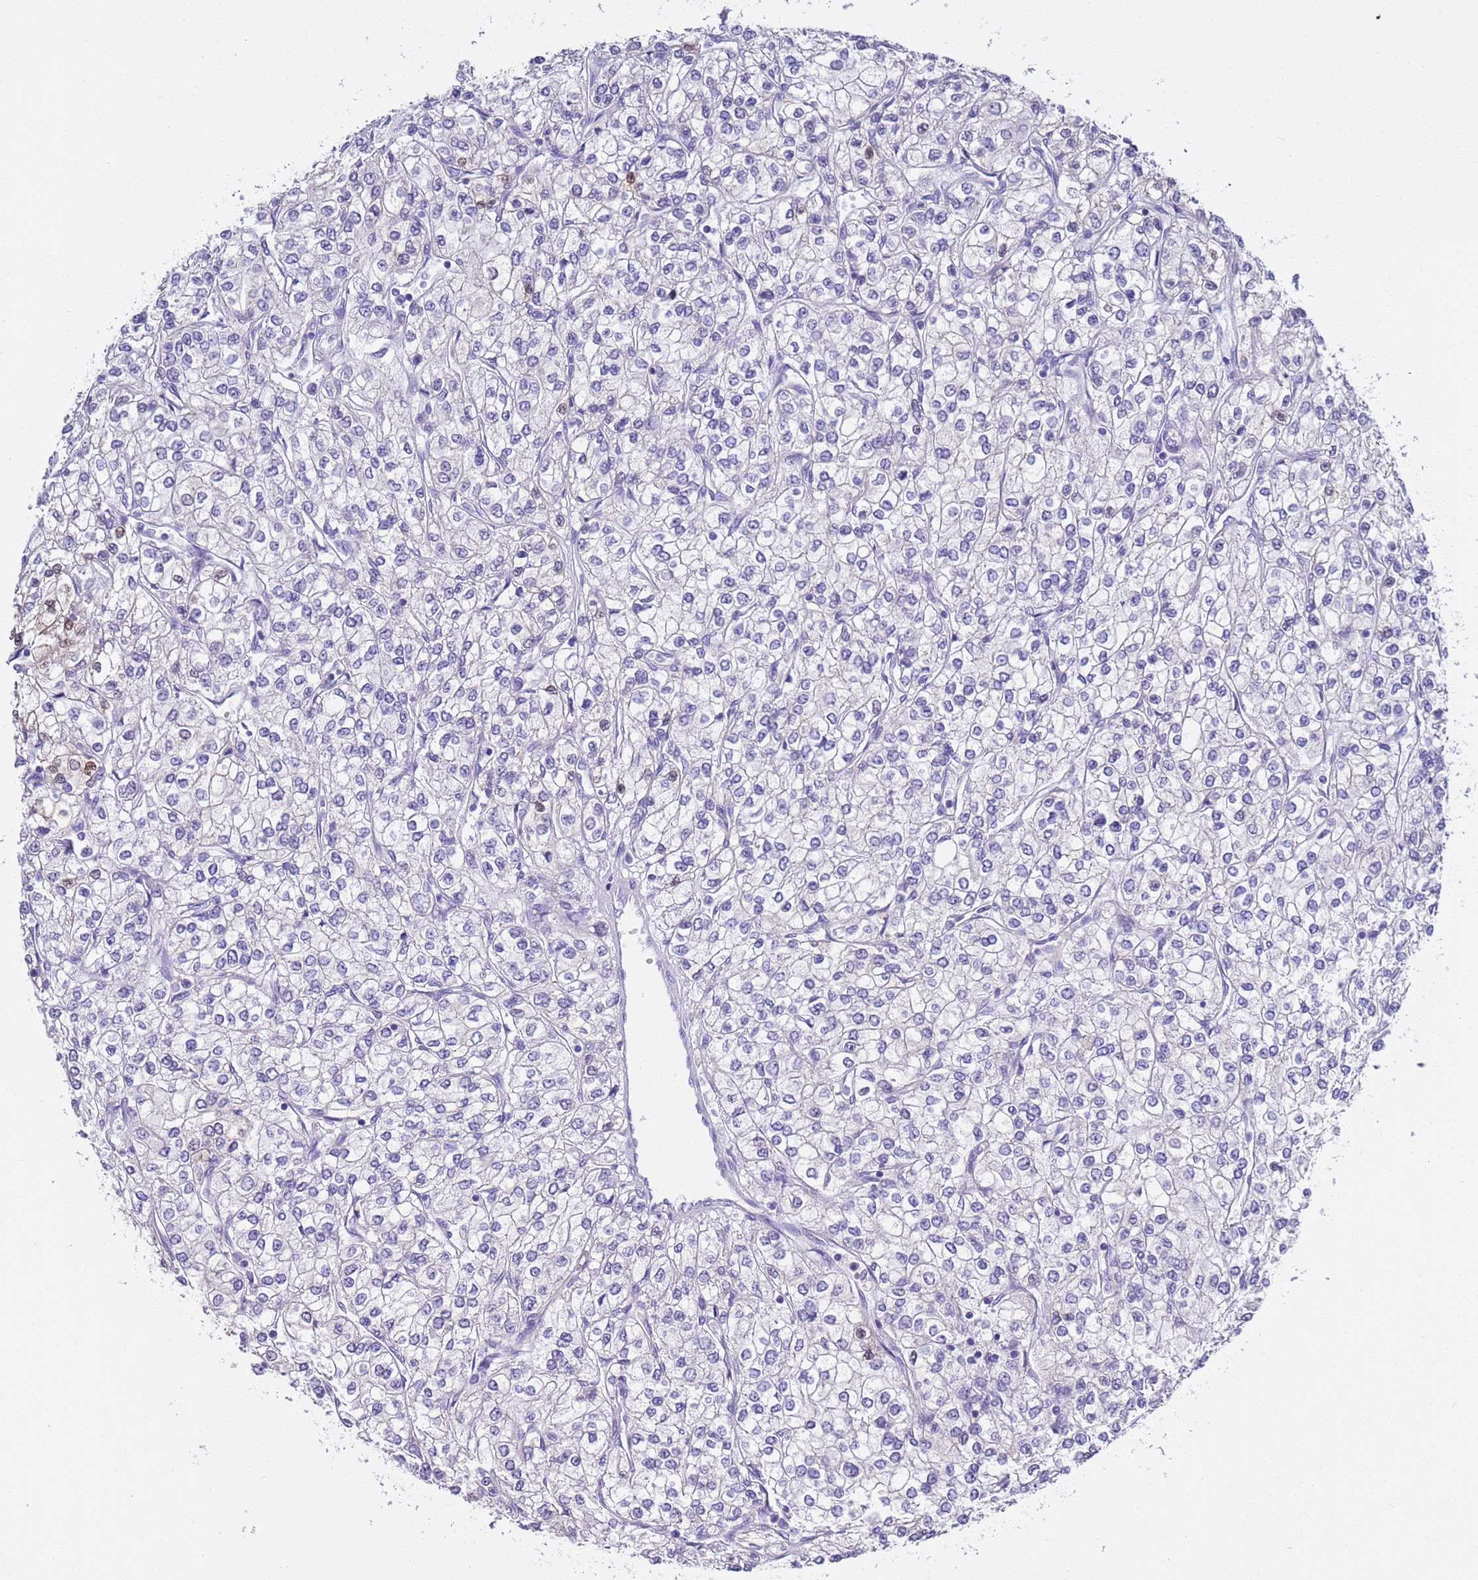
{"staining": {"intensity": "negative", "quantity": "none", "location": "none"}, "tissue": "renal cancer", "cell_type": "Tumor cells", "image_type": "cancer", "snomed": [{"axis": "morphology", "description": "Adenocarcinoma, NOS"}, {"axis": "topography", "description": "Kidney"}], "caption": "Human adenocarcinoma (renal) stained for a protein using immunohistochemistry (IHC) exhibits no expression in tumor cells.", "gene": "BRMS1L", "patient": {"sex": "male", "age": 80}}